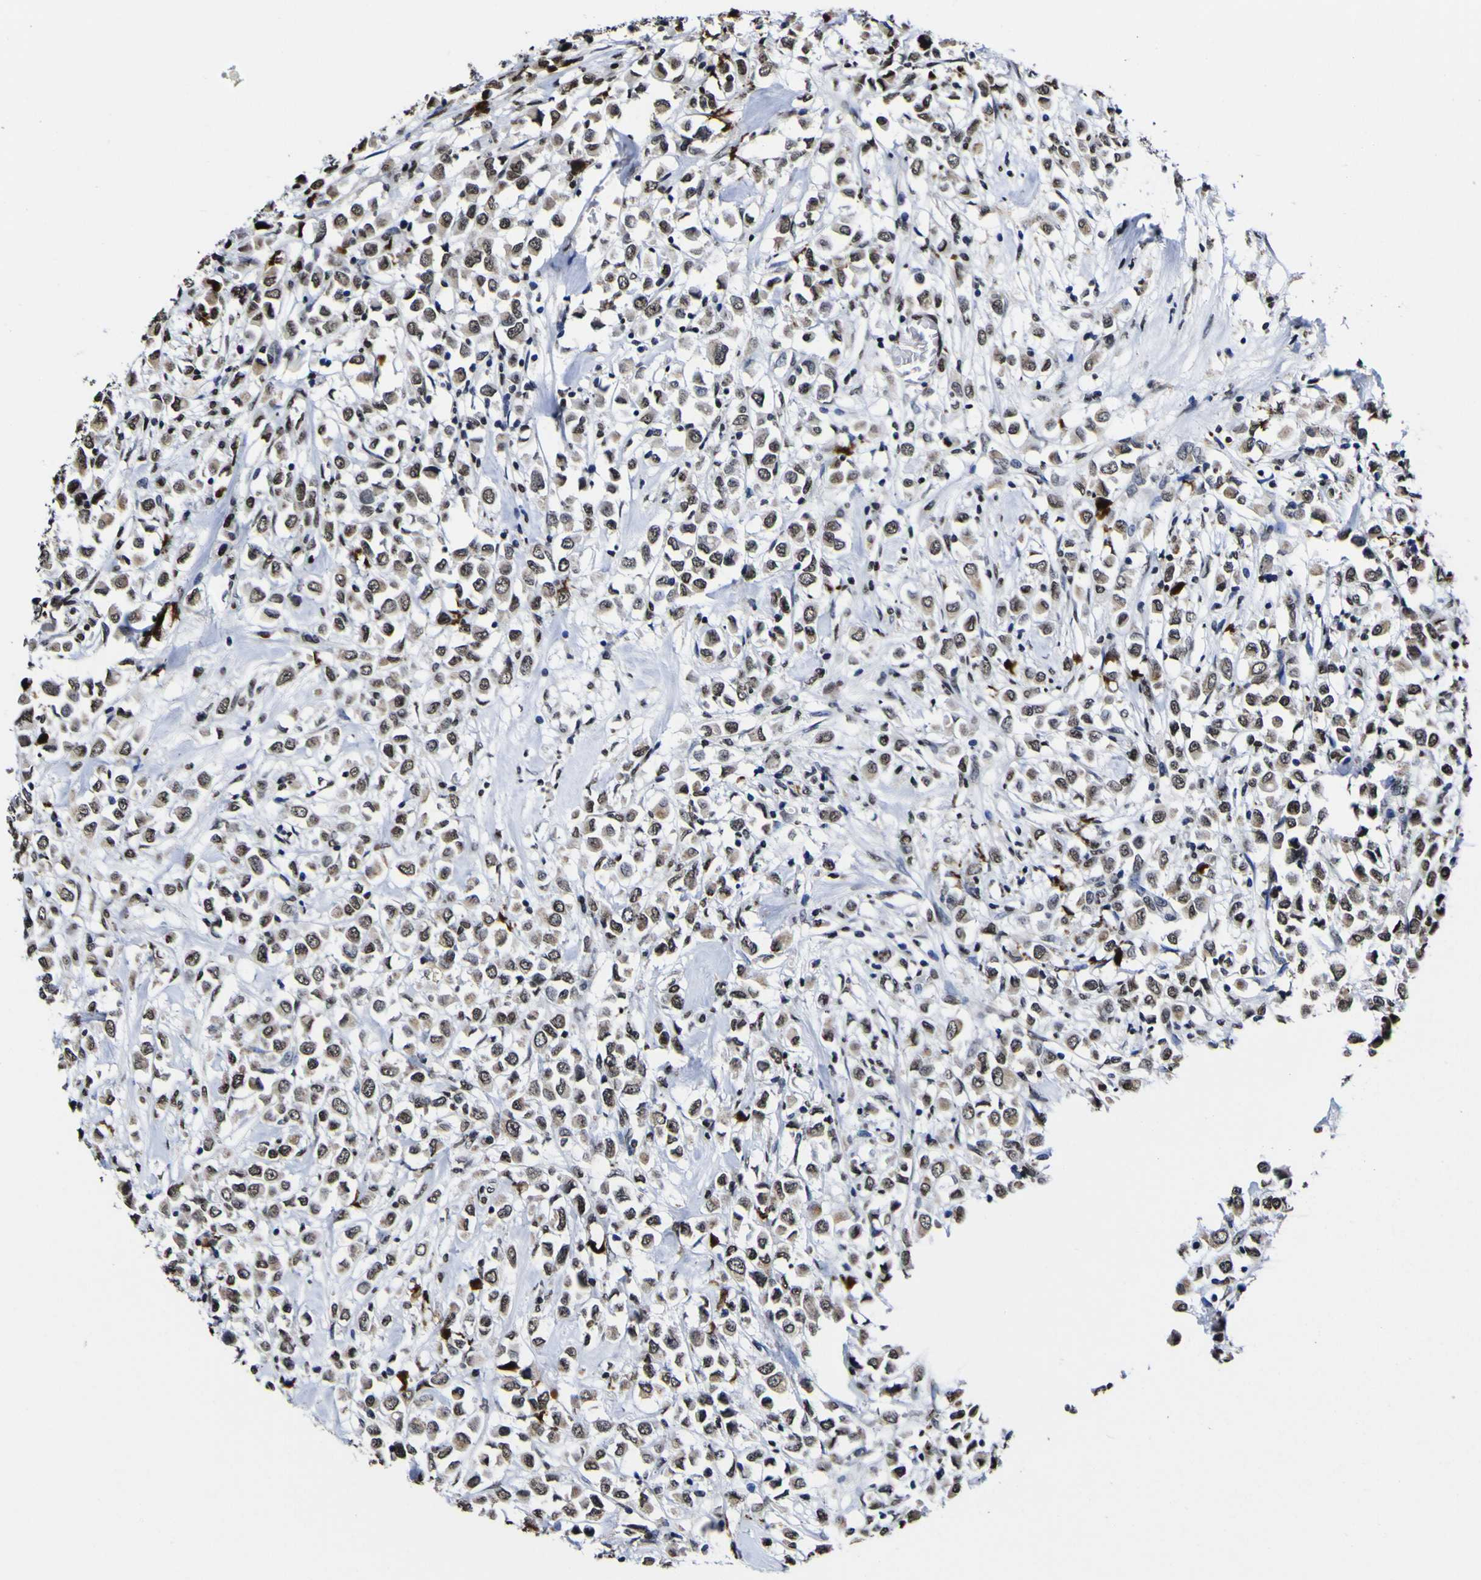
{"staining": {"intensity": "strong", "quantity": ">75%", "location": "nuclear"}, "tissue": "breast cancer", "cell_type": "Tumor cells", "image_type": "cancer", "snomed": [{"axis": "morphology", "description": "Duct carcinoma"}, {"axis": "topography", "description": "Breast"}], "caption": "The histopathology image reveals a brown stain indicating the presence of a protein in the nuclear of tumor cells in infiltrating ductal carcinoma (breast).", "gene": "PIAS1", "patient": {"sex": "female", "age": 61}}